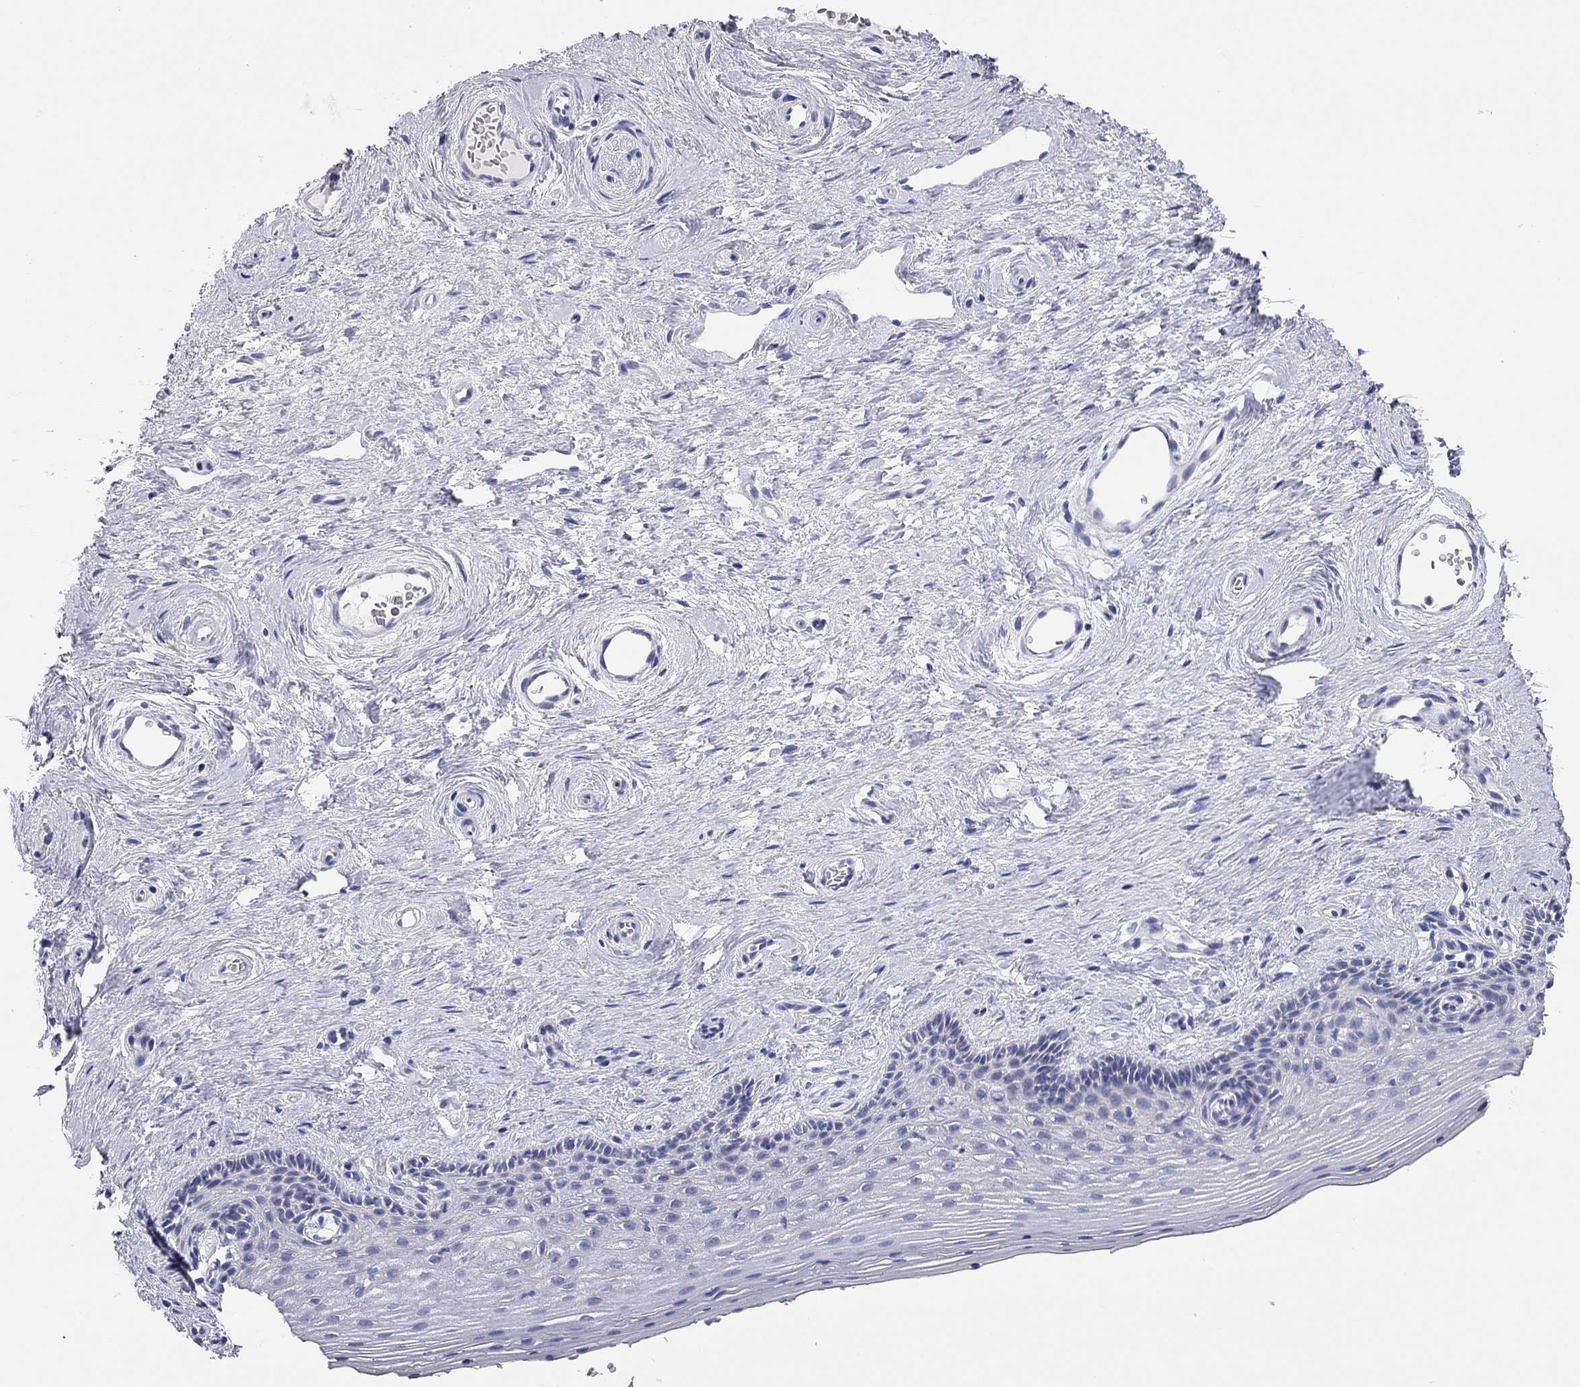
{"staining": {"intensity": "negative", "quantity": "none", "location": "none"}, "tissue": "vagina", "cell_type": "Squamous epithelial cells", "image_type": "normal", "snomed": [{"axis": "morphology", "description": "Normal tissue, NOS"}, {"axis": "topography", "description": "Vagina"}], "caption": "There is no significant positivity in squamous epithelial cells of vagina. (Stains: DAB IHC with hematoxylin counter stain, Microscopy: brightfield microscopy at high magnification).", "gene": "ENSG00000269035", "patient": {"sex": "female", "age": 45}}